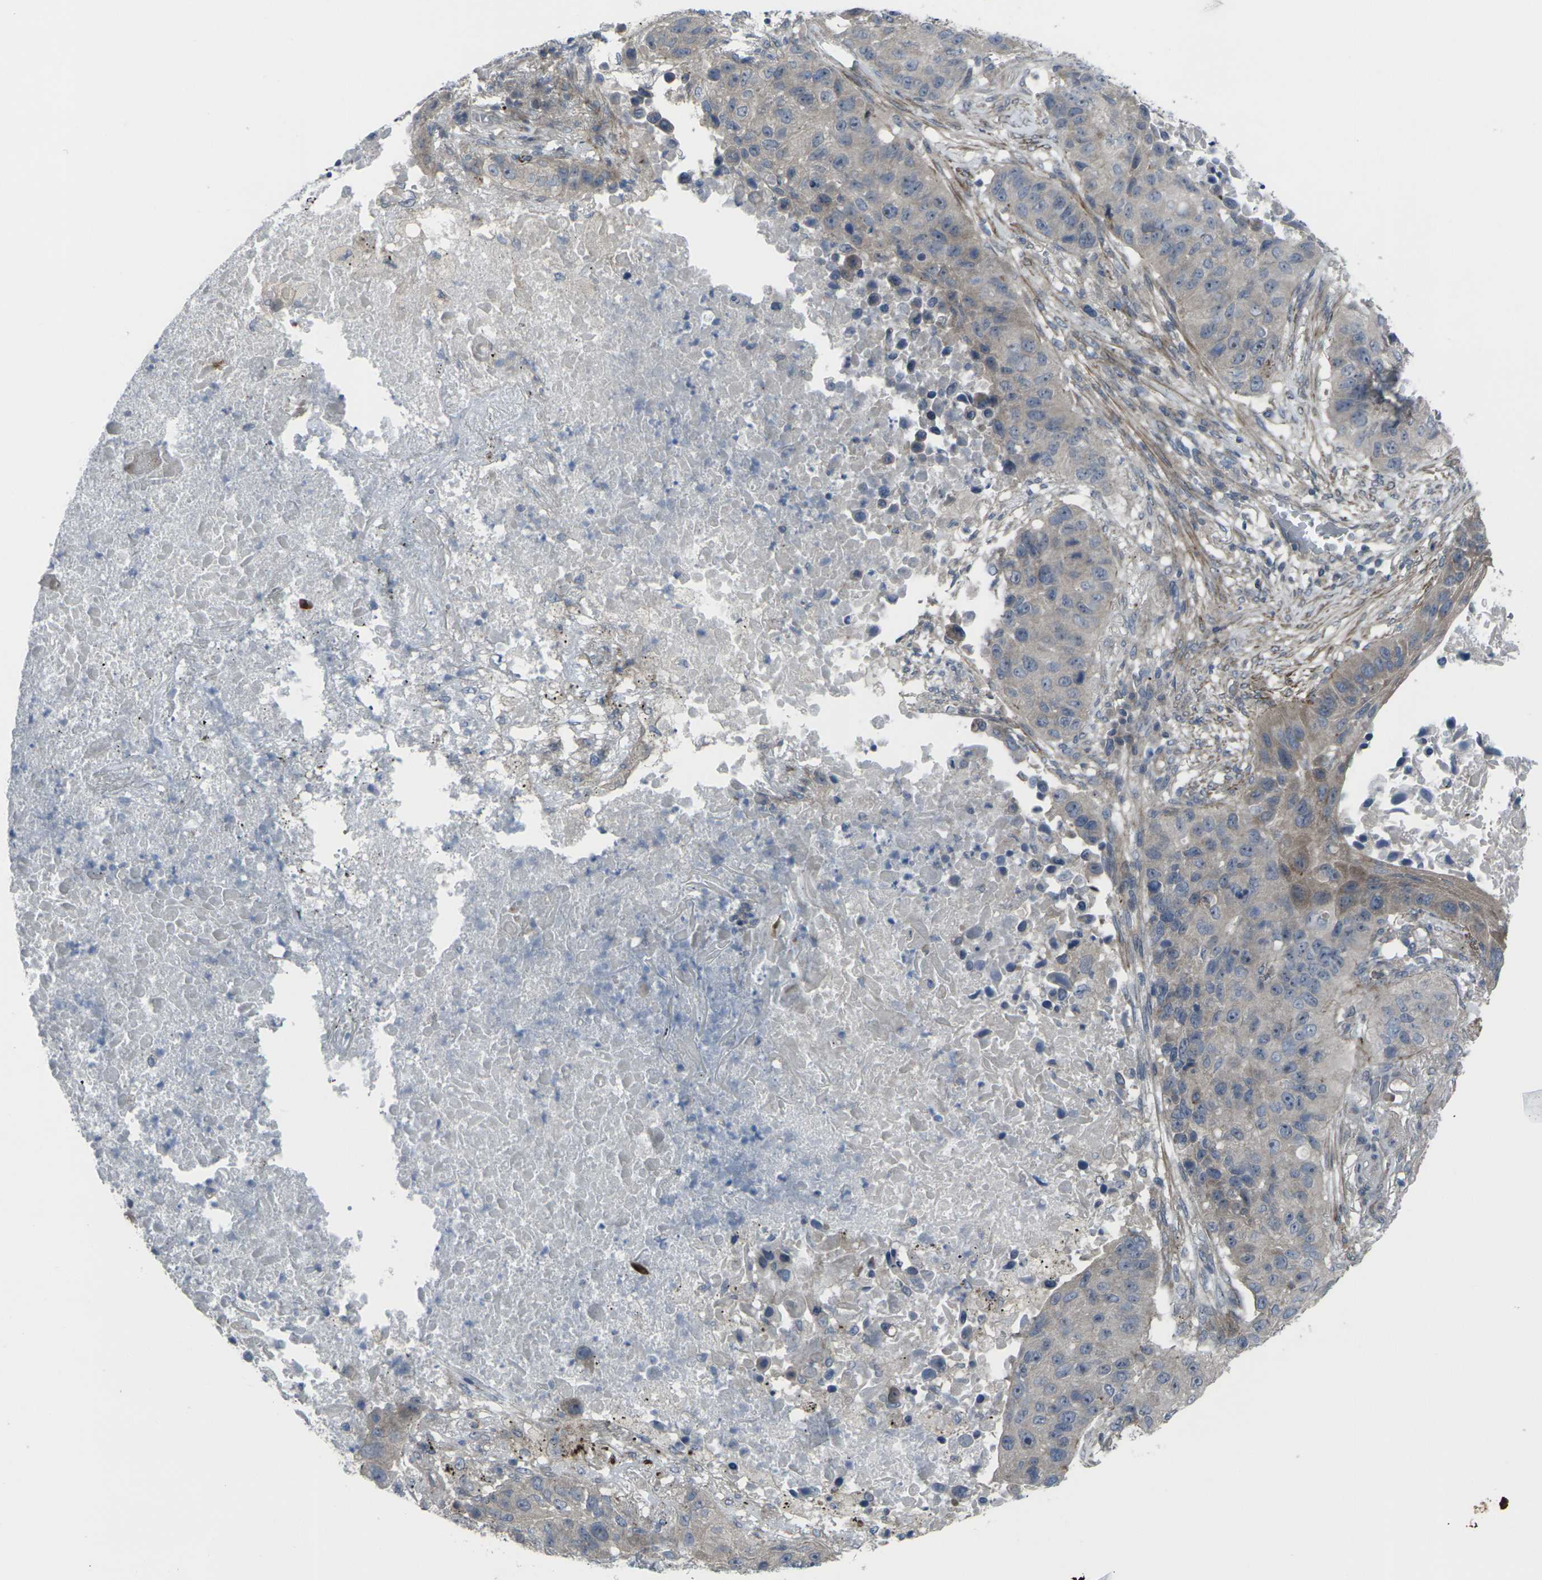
{"staining": {"intensity": "weak", "quantity": ">75%", "location": "cytoplasmic/membranous"}, "tissue": "lung cancer", "cell_type": "Tumor cells", "image_type": "cancer", "snomed": [{"axis": "morphology", "description": "Squamous cell carcinoma, NOS"}, {"axis": "topography", "description": "Lung"}], "caption": "This photomicrograph exhibits immunohistochemistry staining of lung cancer, with low weak cytoplasmic/membranous staining in about >75% of tumor cells.", "gene": "CCR10", "patient": {"sex": "male", "age": 57}}